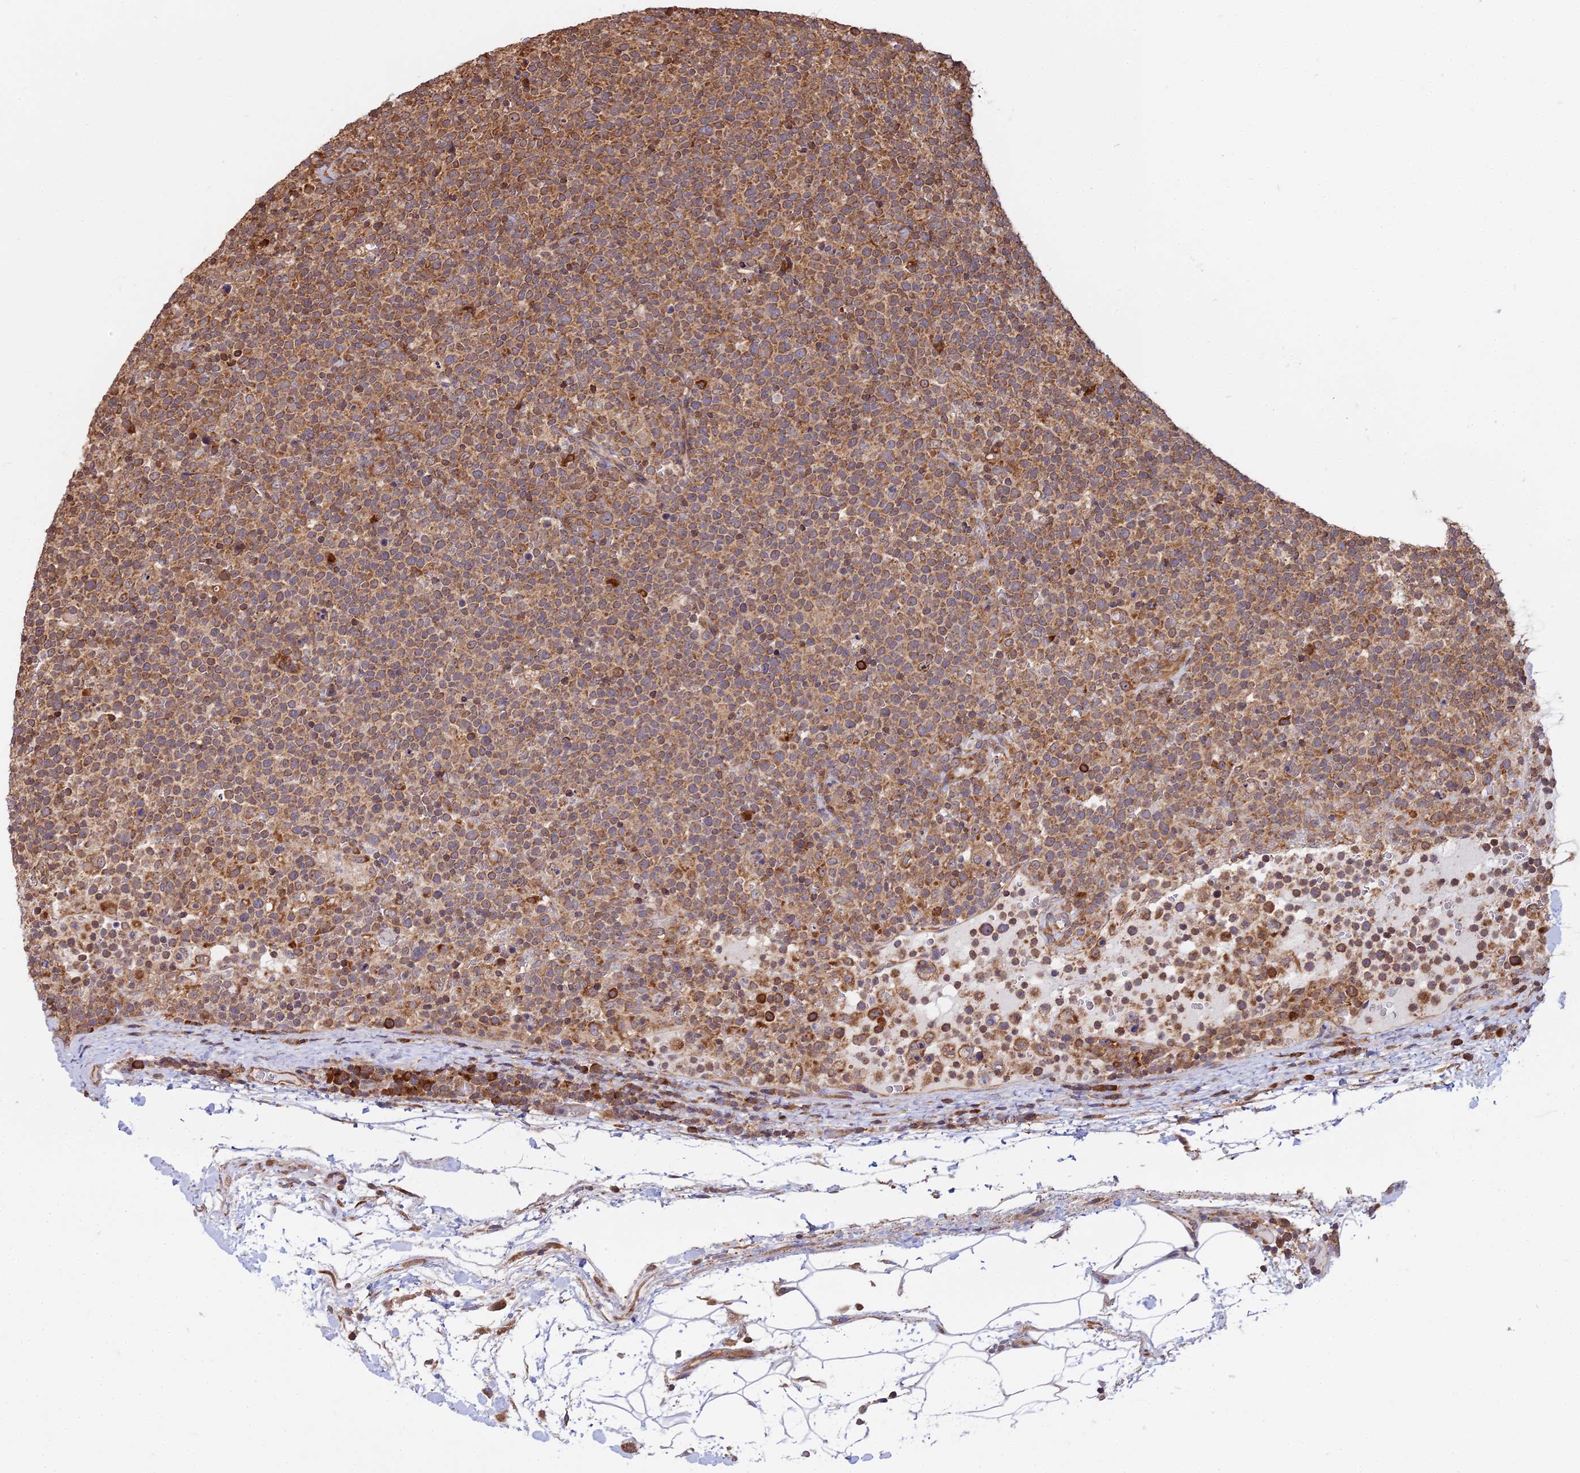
{"staining": {"intensity": "moderate", "quantity": ">75%", "location": "cytoplasmic/membranous"}, "tissue": "lymphoma", "cell_type": "Tumor cells", "image_type": "cancer", "snomed": [{"axis": "morphology", "description": "Malignant lymphoma, non-Hodgkin's type, High grade"}, {"axis": "topography", "description": "Lymph node"}], "caption": "Moderate cytoplasmic/membranous expression is appreciated in about >75% of tumor cells in malignant lymphoma, non-Hodgkin's type (high-grade). (IHC, brightfield microscopy, high magnification).", "gene": "RPL26", "patient": {"sex": "male", "age": 61}}